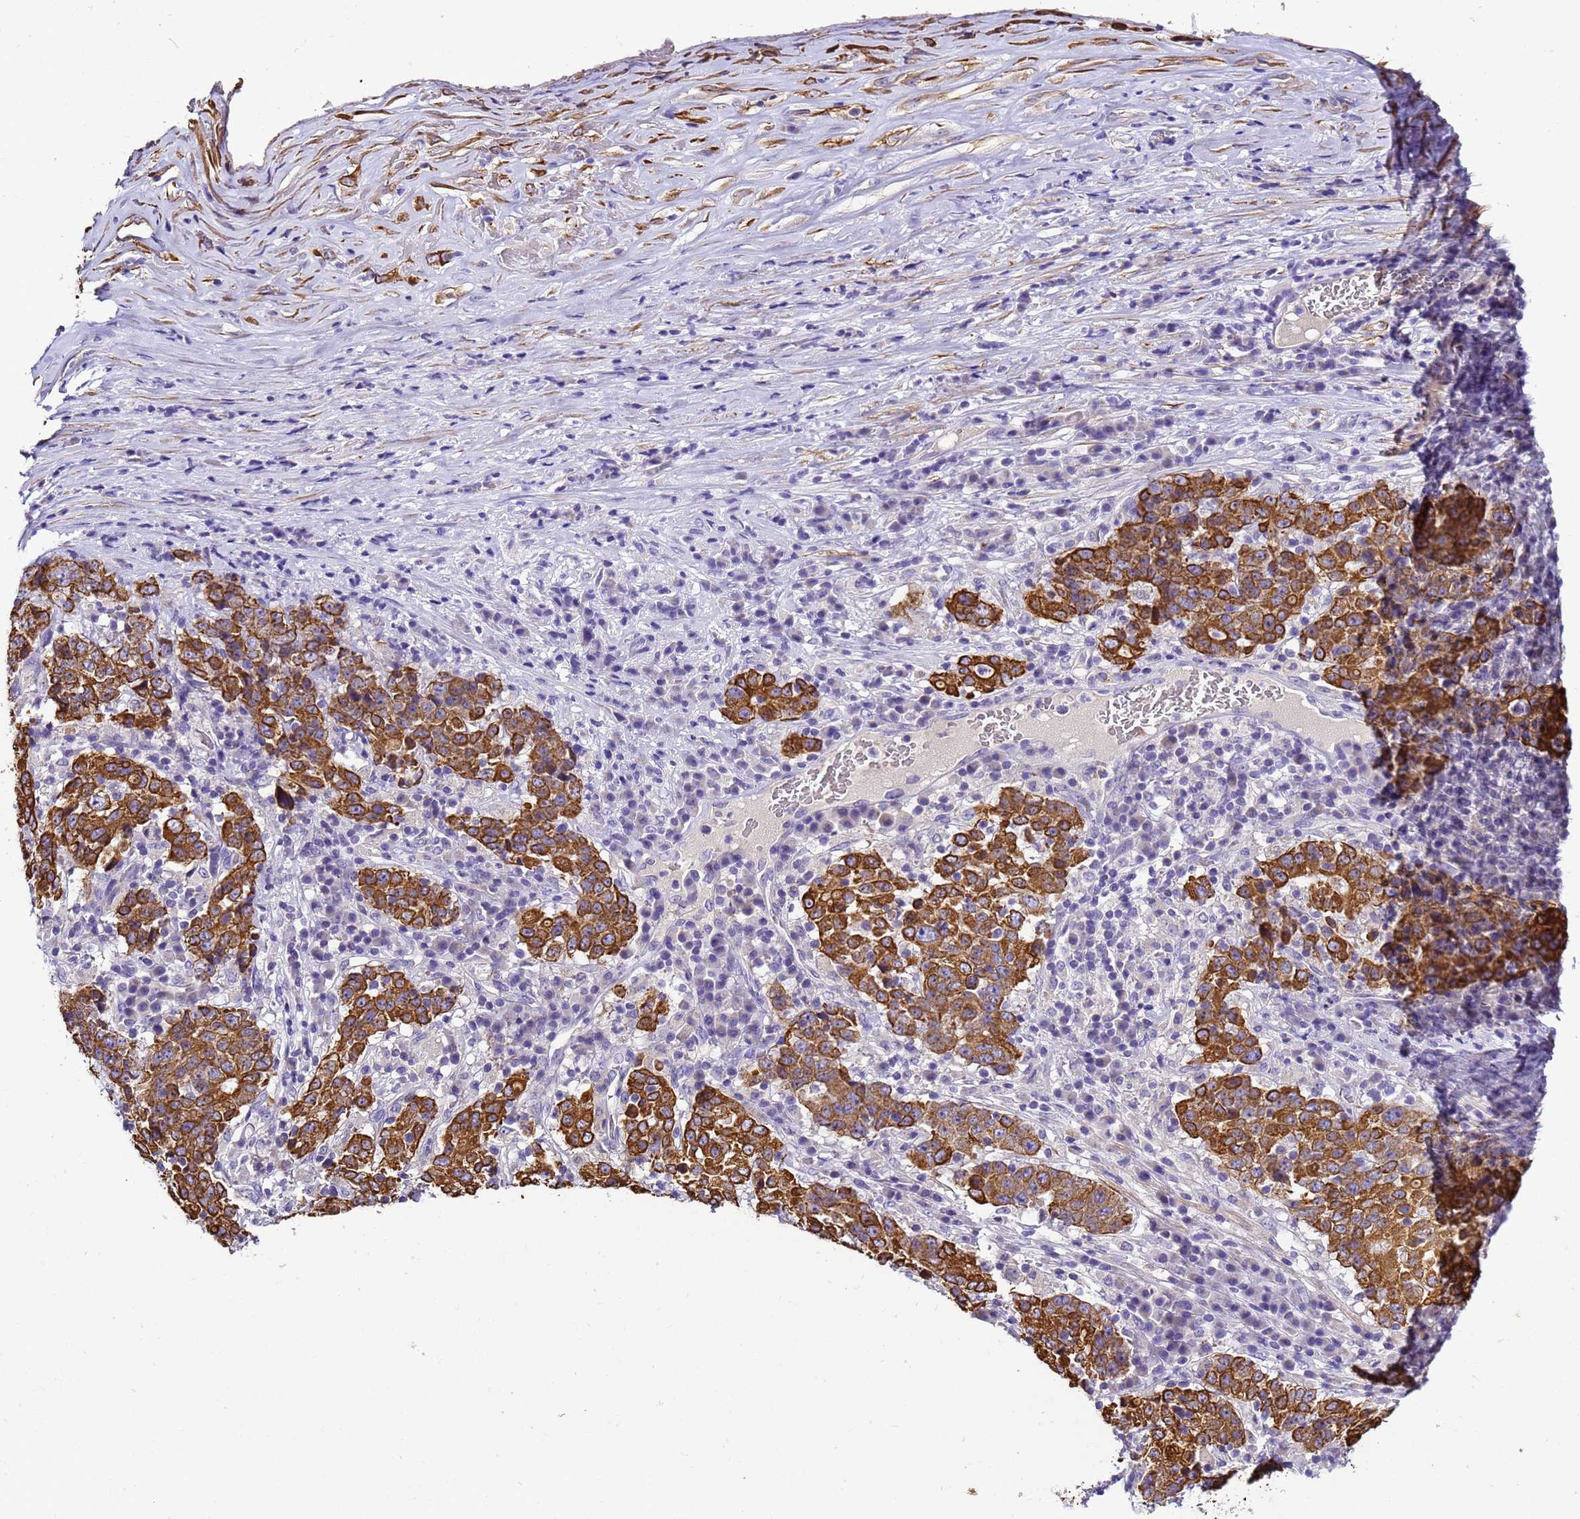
{"staining": {"intensity": "strong", "quantity": ">75%", "location": "cytoplasmic/membranous"}, "tissue": "stomach cancer", "cell_type": "Tumor cells", "image_type": "cancer", "snomed": [{"axis": "morphology", "description": "Adenocarcinoma, NOS"}, {"axis": "topography", "description": "Stomach"}], "caption": "This is a histology image of immunohistochemistry staining of adenocarcinoma (stomach), which shows strong expression in the cytoplasmic/membranous of tumor cells.", "gene": "PIEZO2", "patient": {"sex": "male", "age": 59}}